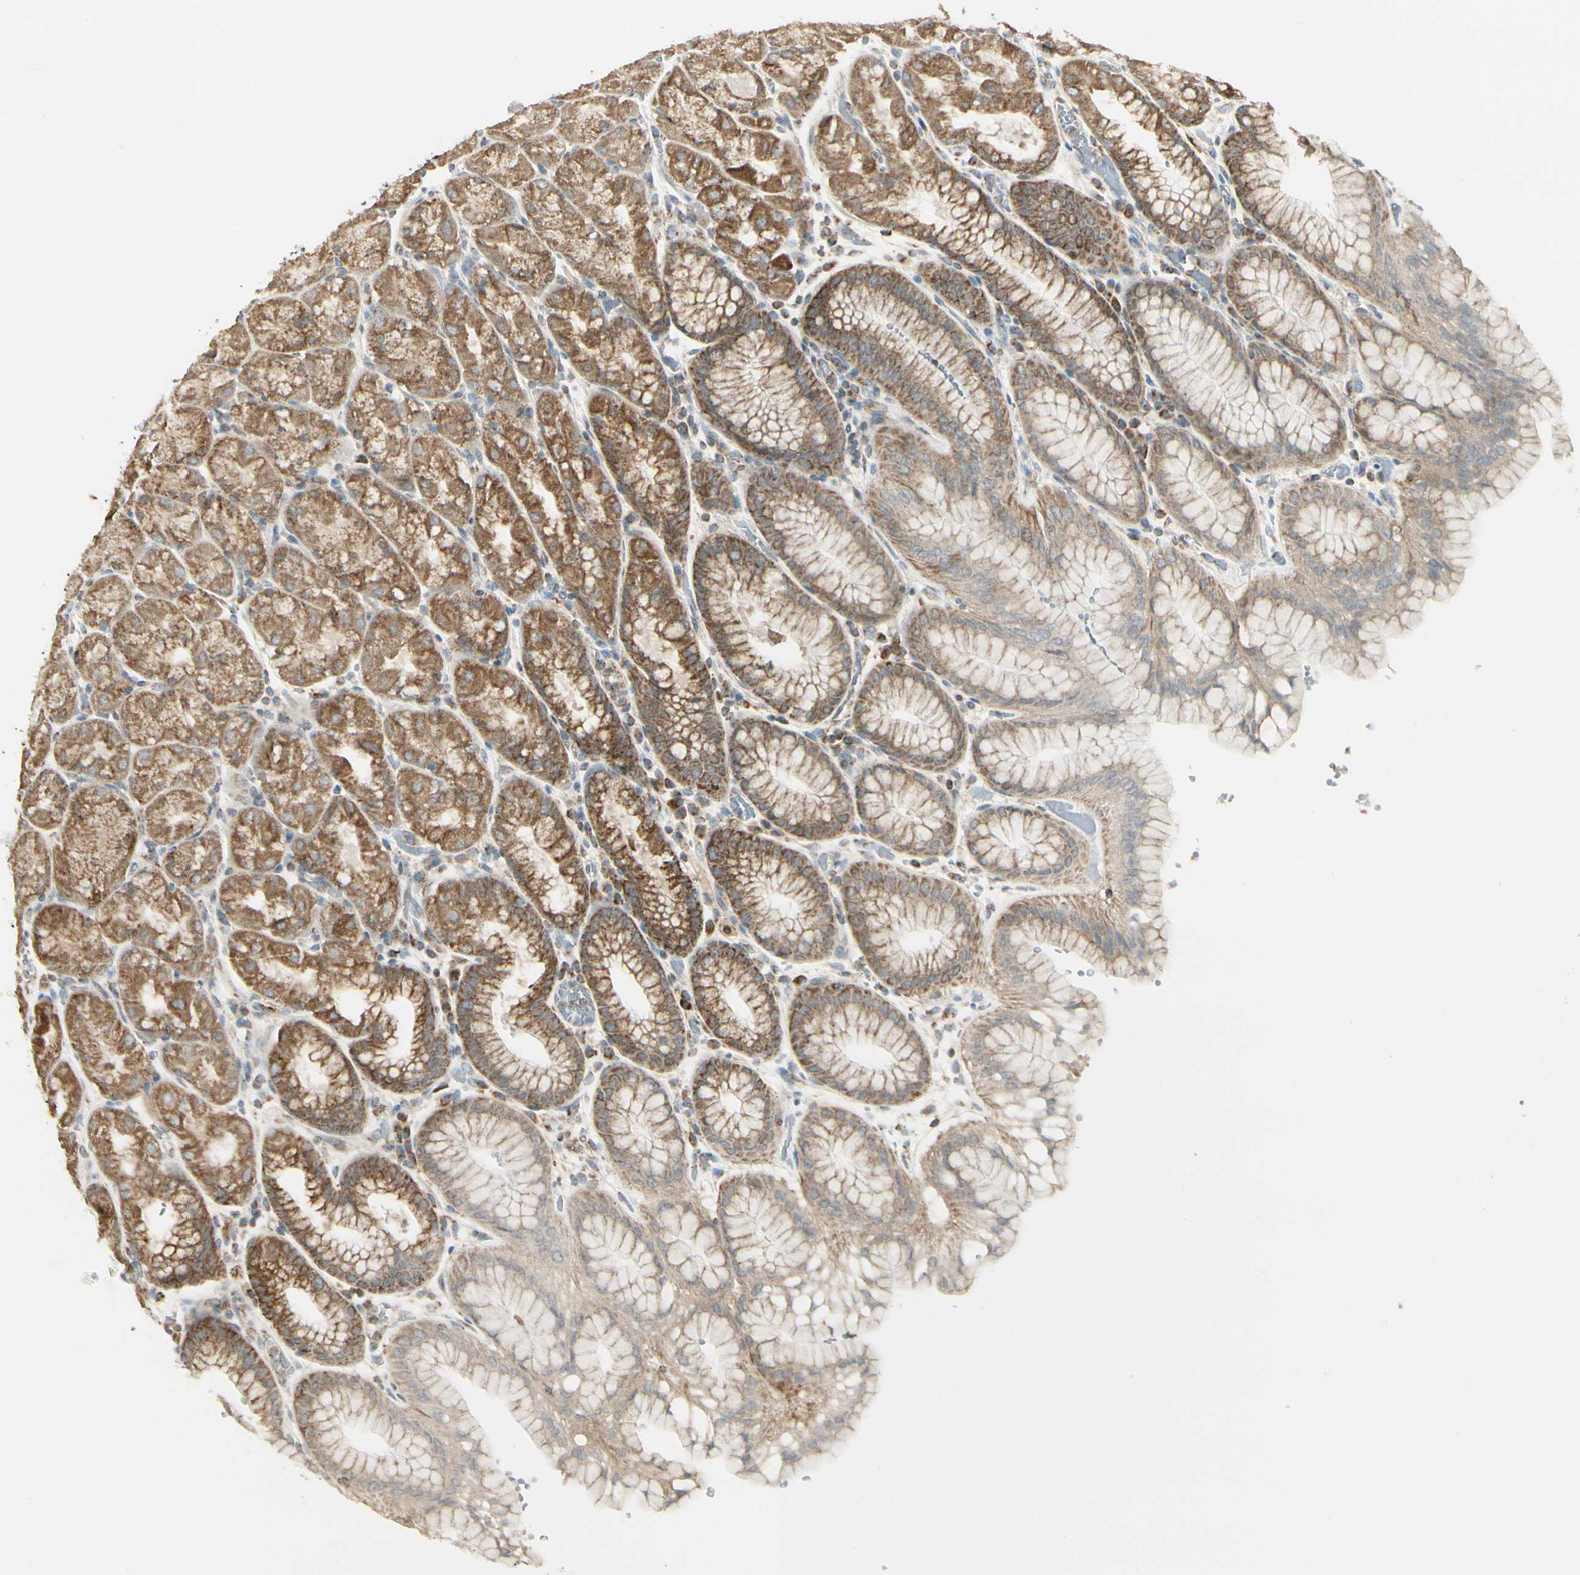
{"staining": {"intensity": "strong", "quantity": ">75%", "location": "cytoplasmic/membranous"}, "tissue": "stomach", "cell_type": "Glandular cells", "image_type": "normal", "snomed": [{"axis": "morphology", "description": "Normal tissue, NOS"}, {"axis": "topography", "description": "Stomach, upper"}, {"axis": "topography", "description": "Stomach"}], "caption": "Normal stomach exhibits strong cytoplasmic/membranous expression in about >75% of glandular cells (Brightfield microscopy of DAB IHC at high magnification)..", "gene": "ANKS6", "patient": {"sex": "male", "age": 76}}